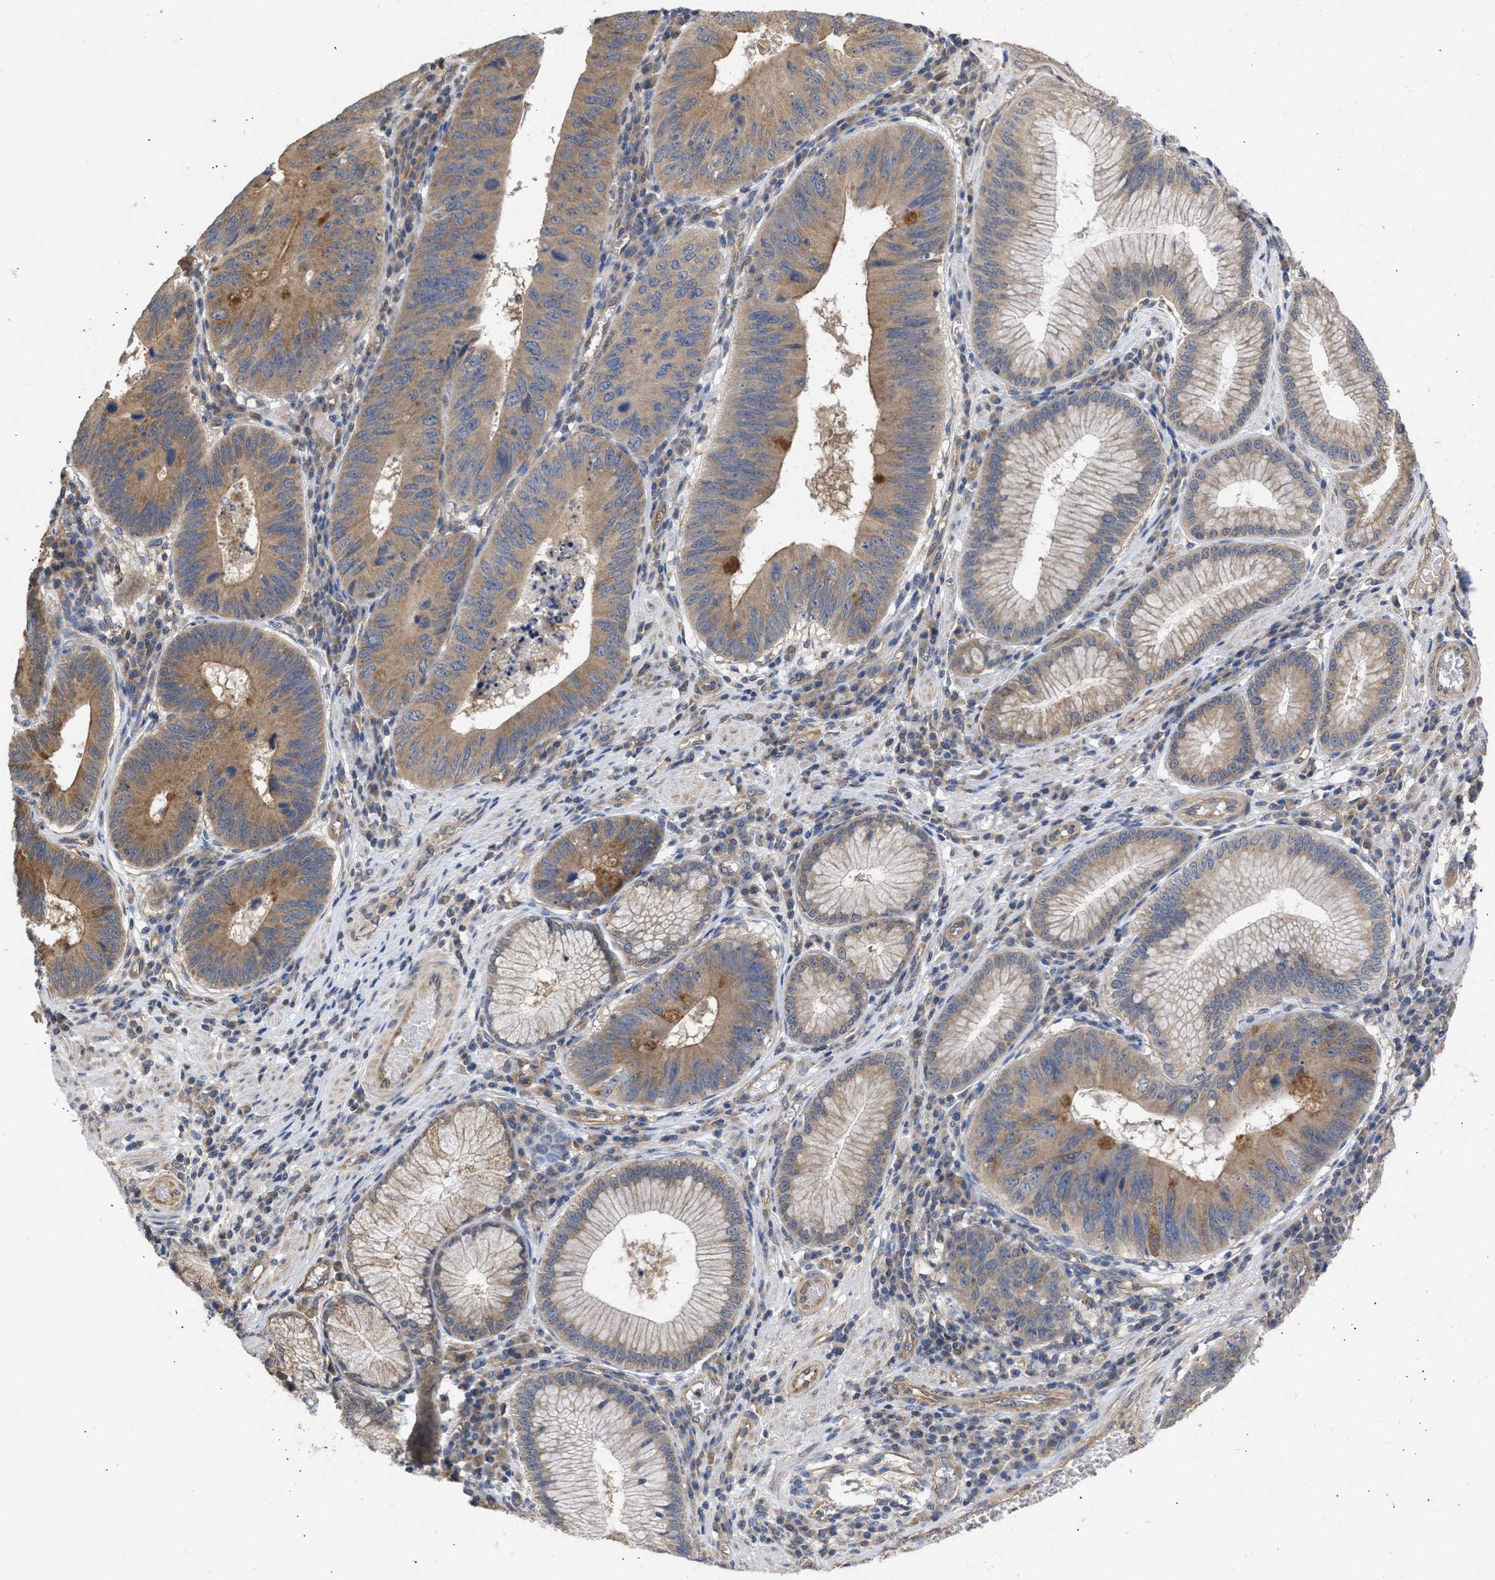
{"staining": {"intensity": "moderate", "quantity": ">75%", "location": "cytoplasmic/membranous"}, "tissue": "stomach cancer", "cell_type": "Tumor cells", "image_type": "cancer", "snomed": [{"axis": "morphology", "description": "Adenocarcinoma, NOS"}, {"axis": "topography", "description": "Stomach"}], "caption": "High-power microscopy captured an IHC micrograph of adenocarcinoma (stomach), revealing moderate cytoplasmic/membranous expression in about >75% of tumor cells.", "gene": "MAP2K3", "patient": {"sex": "male", "age": 59}}